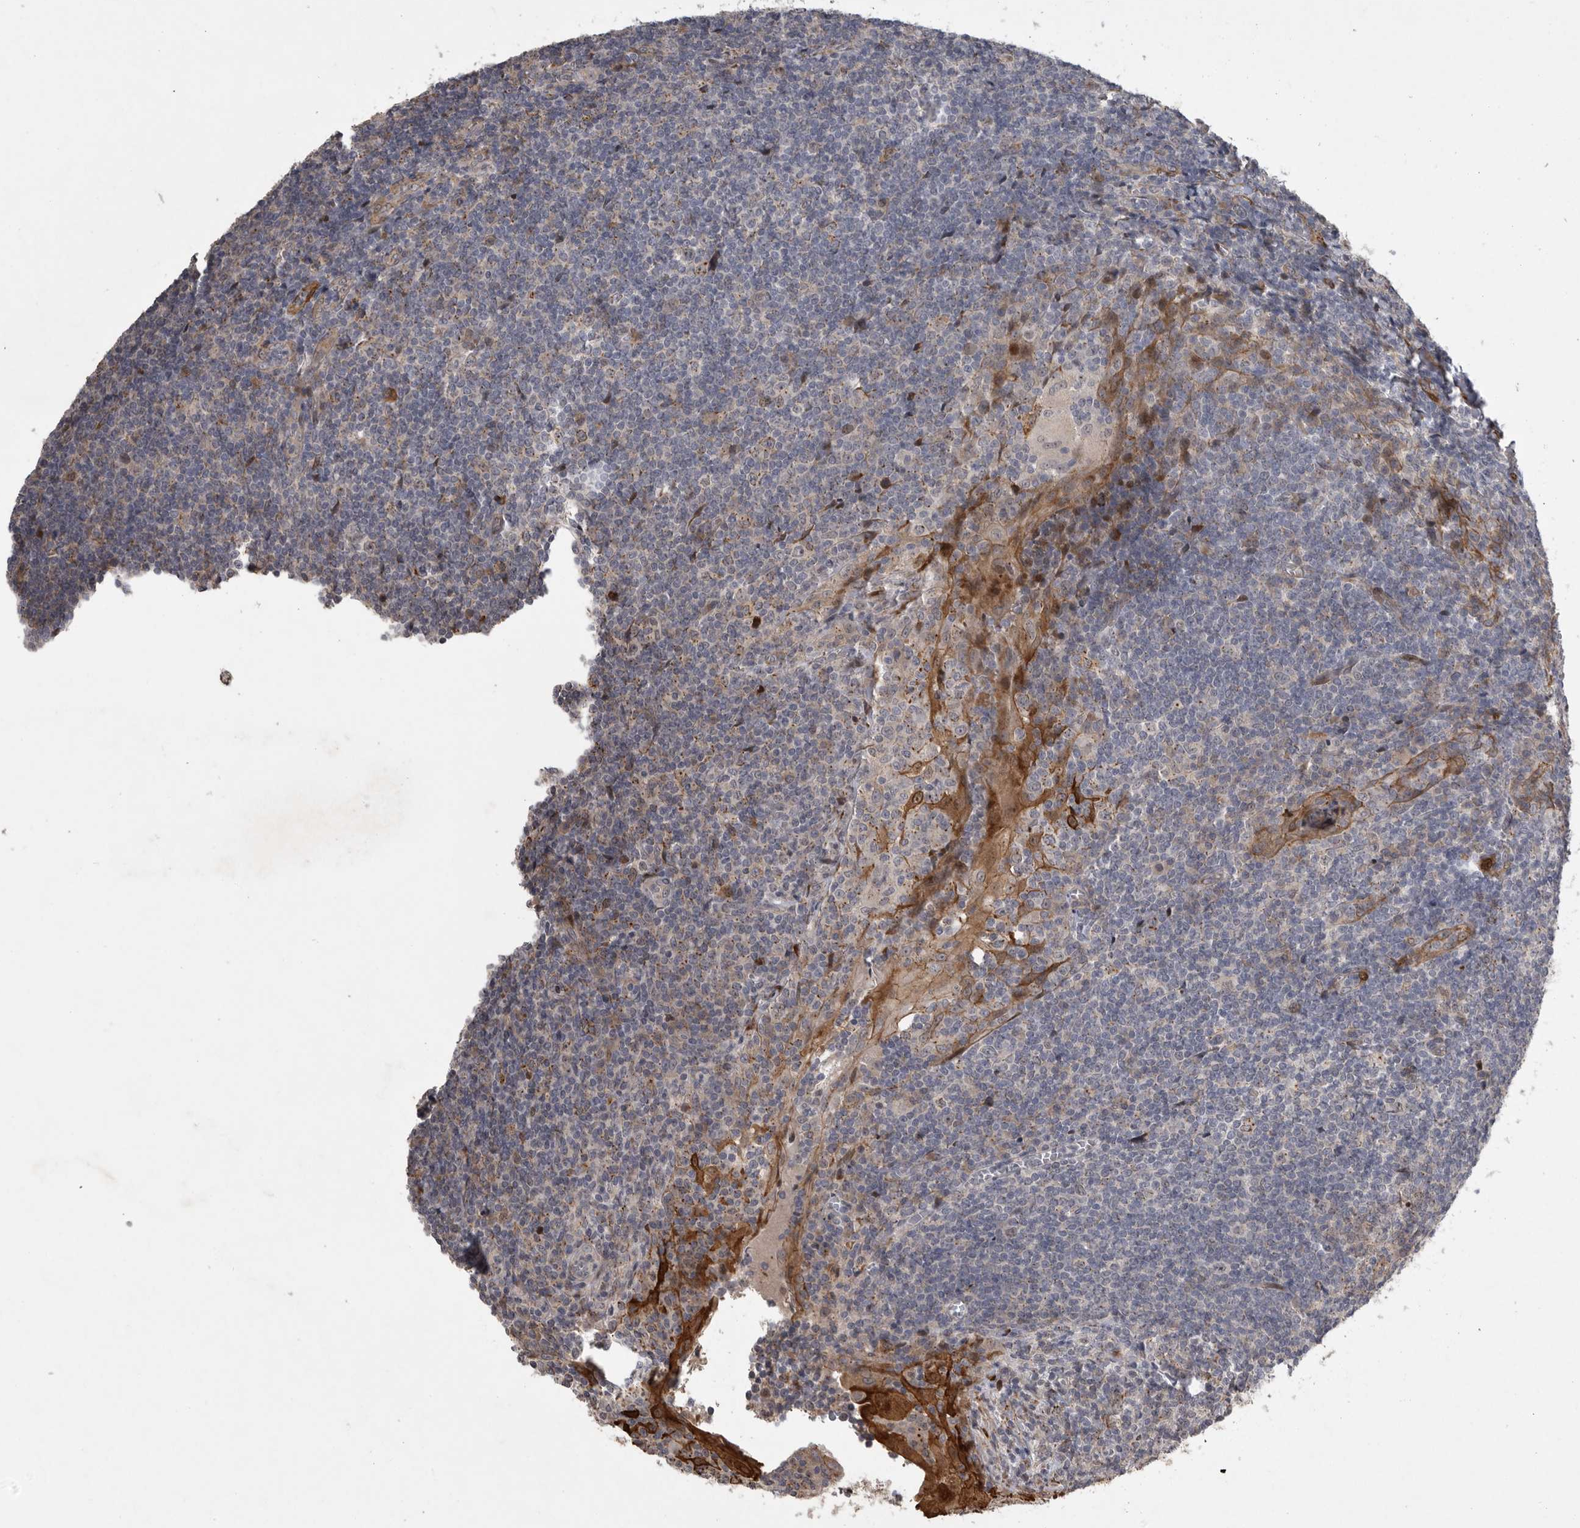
{"staining": {"intensity": "negative", "quantity": "none", "location": "none"}, "tissue": "tonsil", "cell_type": "Germinal center cells", "image_type": "normal", "snomed": [{"axis": "morphology", "description": "Normal tissue, NOS"}, {"axis": "topography", "description": "Tonsil"}], "caption": "Immunohistochemistry (IHC) photomicrograph of benign tonsil: tonsil stained with DAB (3,3'-diaminobenzidine) shows no significant protein expression in germinal center cells.", "gene": "MPDZ", "patient": {"sex": "male", "age": 37}}